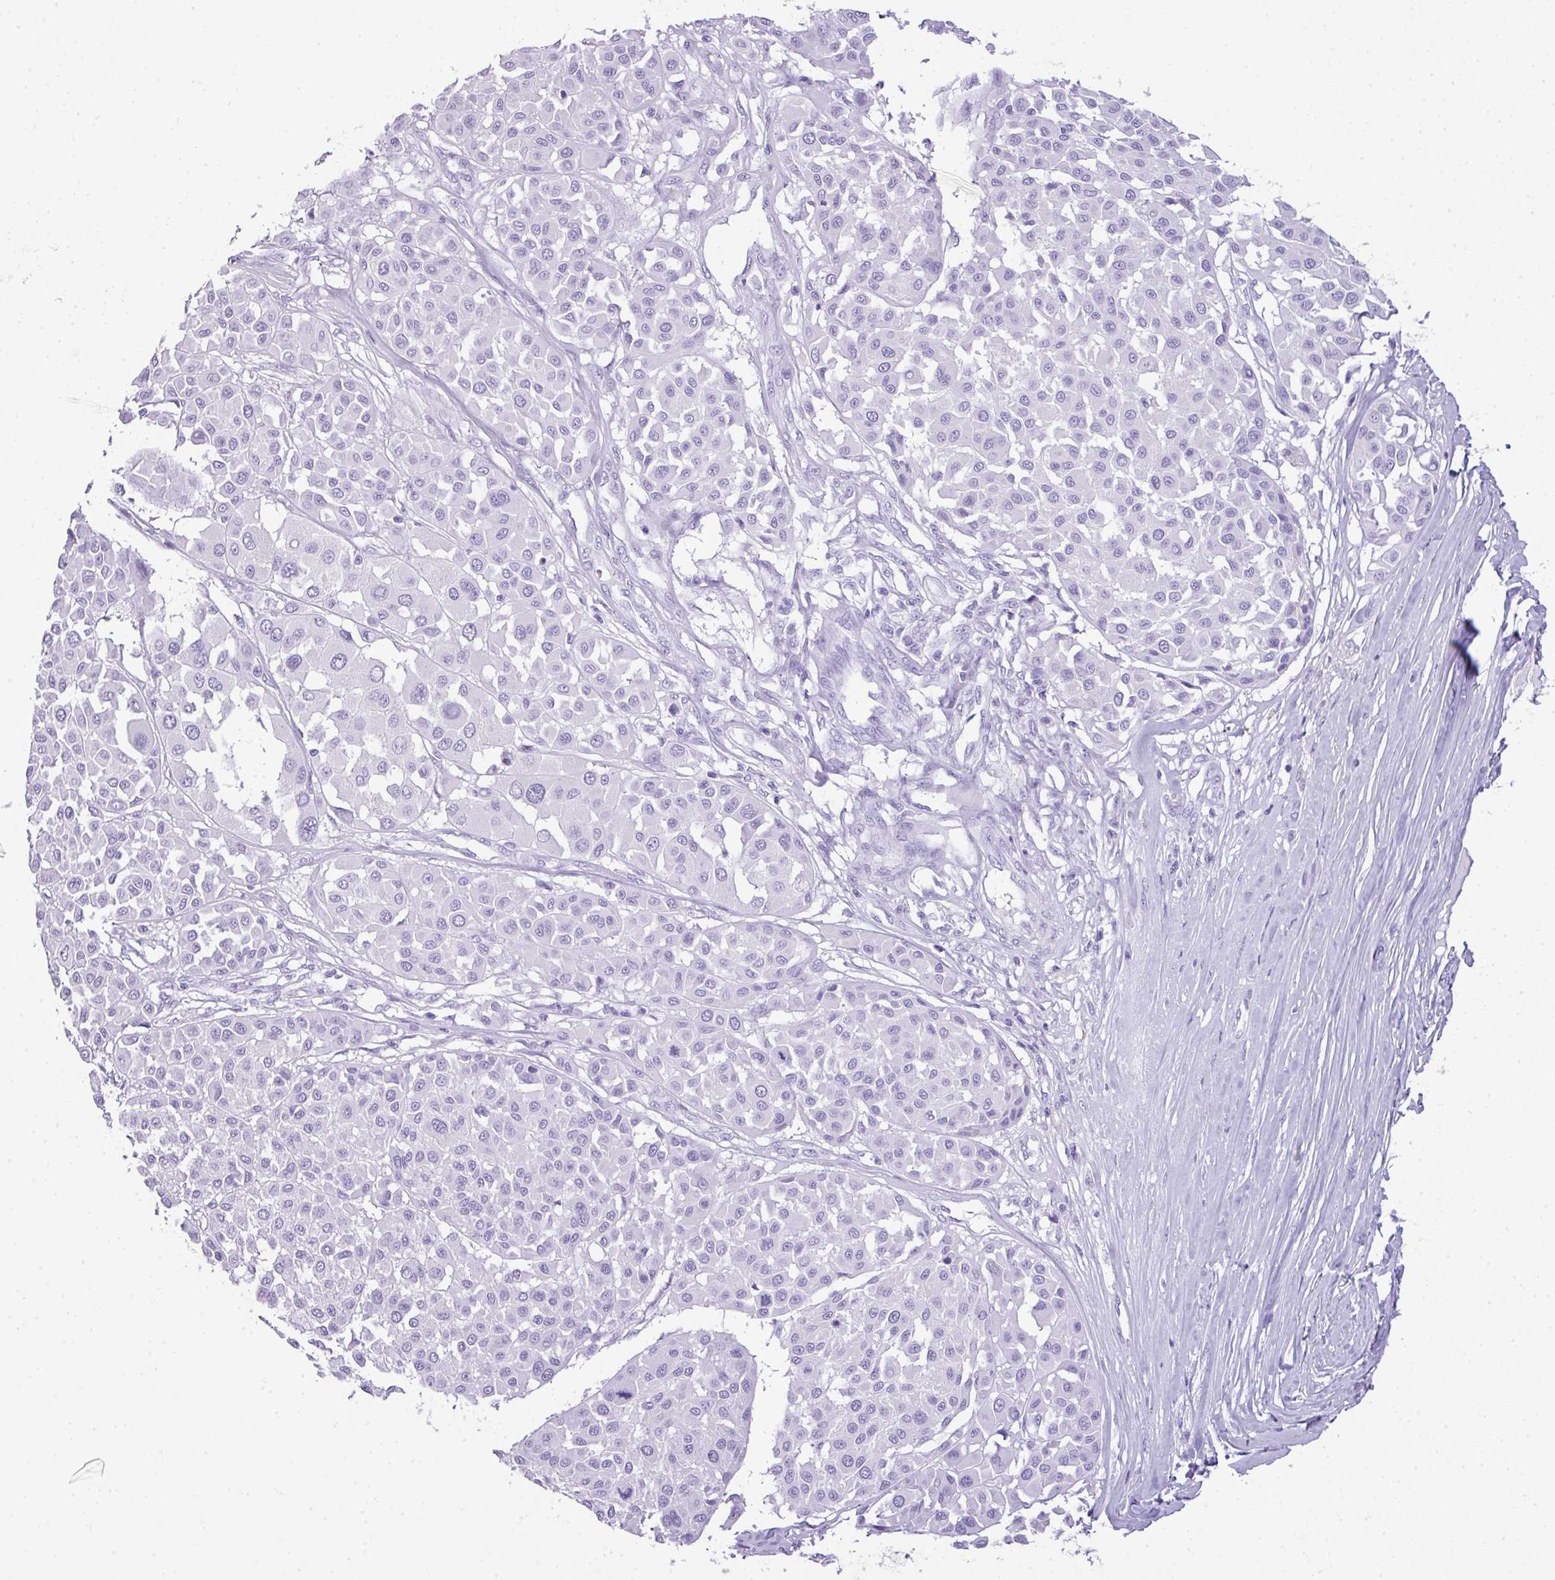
{"staining": {"intensity": "negative", "quantity": "none", "location": "none"}, "tissue": "melanoma", "cell_type": "Tumor cells", "image_type": "cancer", "snomed": [{"axis": "morphology", "description": "Malignant melanoma, Metastatic site"}, {"axis": "topography", "description": "Soft tissue"}], "caption": "High magnification brightfield microscopy of melanoma stained with DAB (3,3'-diaminobenzidine) (brown) and counterstained with hematoxylin (blue): tumor cells show no significant expression.", "gene": "TNP1", "patient": {"sex": "male", "age": 41}}